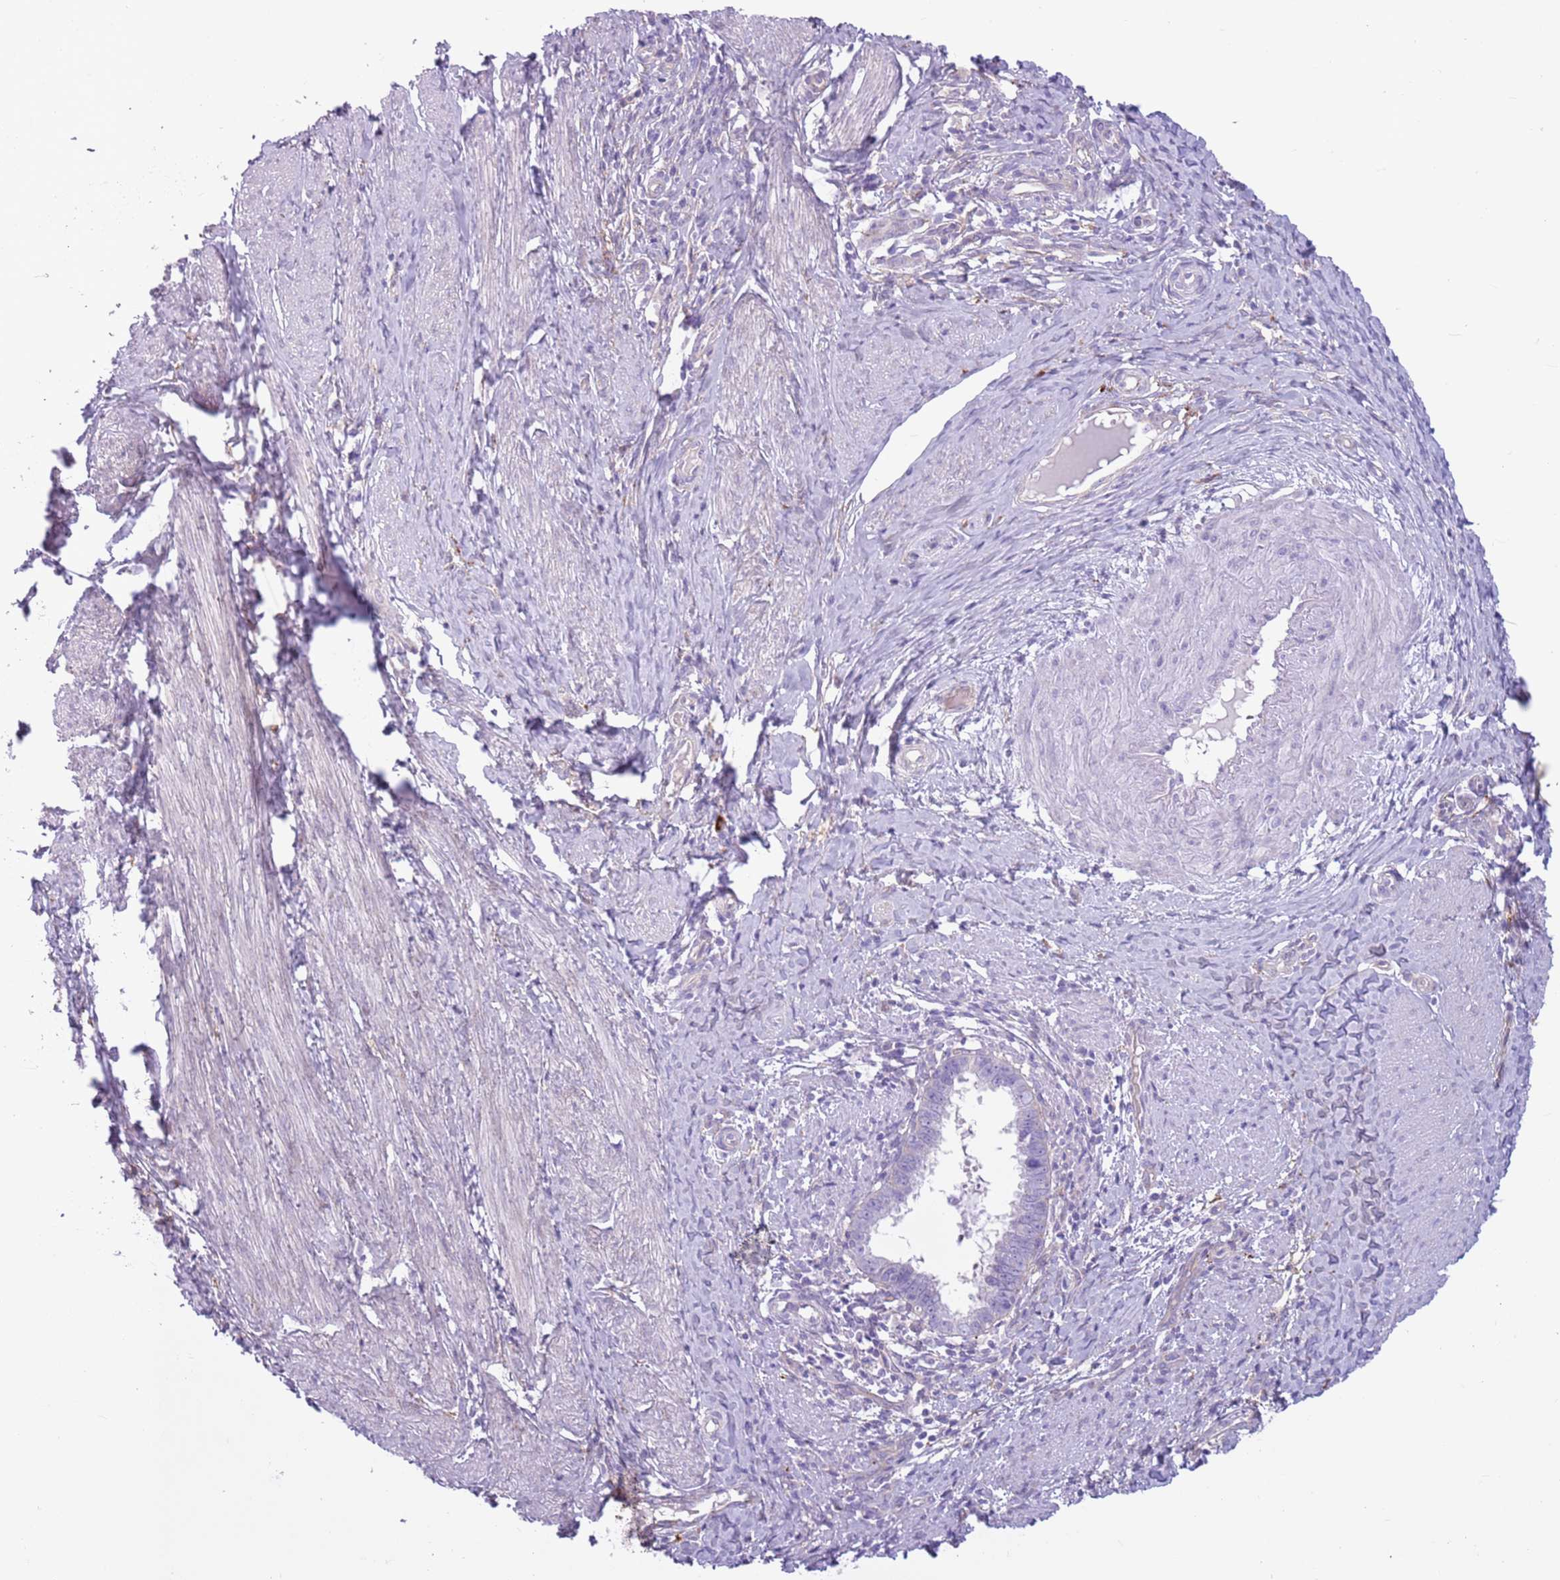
{"staining": {"intensity": "negative", "quantity": "none", "location": "none"}, "tissue": "cervical cancer", "cell_type": "Tumor cells", "image_type": "cancer", "snomed": [{"axis": "morphology", "description": "Adenocarcinoma, NOS"}, {"axis": "topography", "description": "Cervix"}], "caption": "Immunohistochemistry of human adenocarcinoma (cervical) displays no staining in tumor cells.", "gene": "SNX6", "patient": {"sex": "female", "age": 36}}